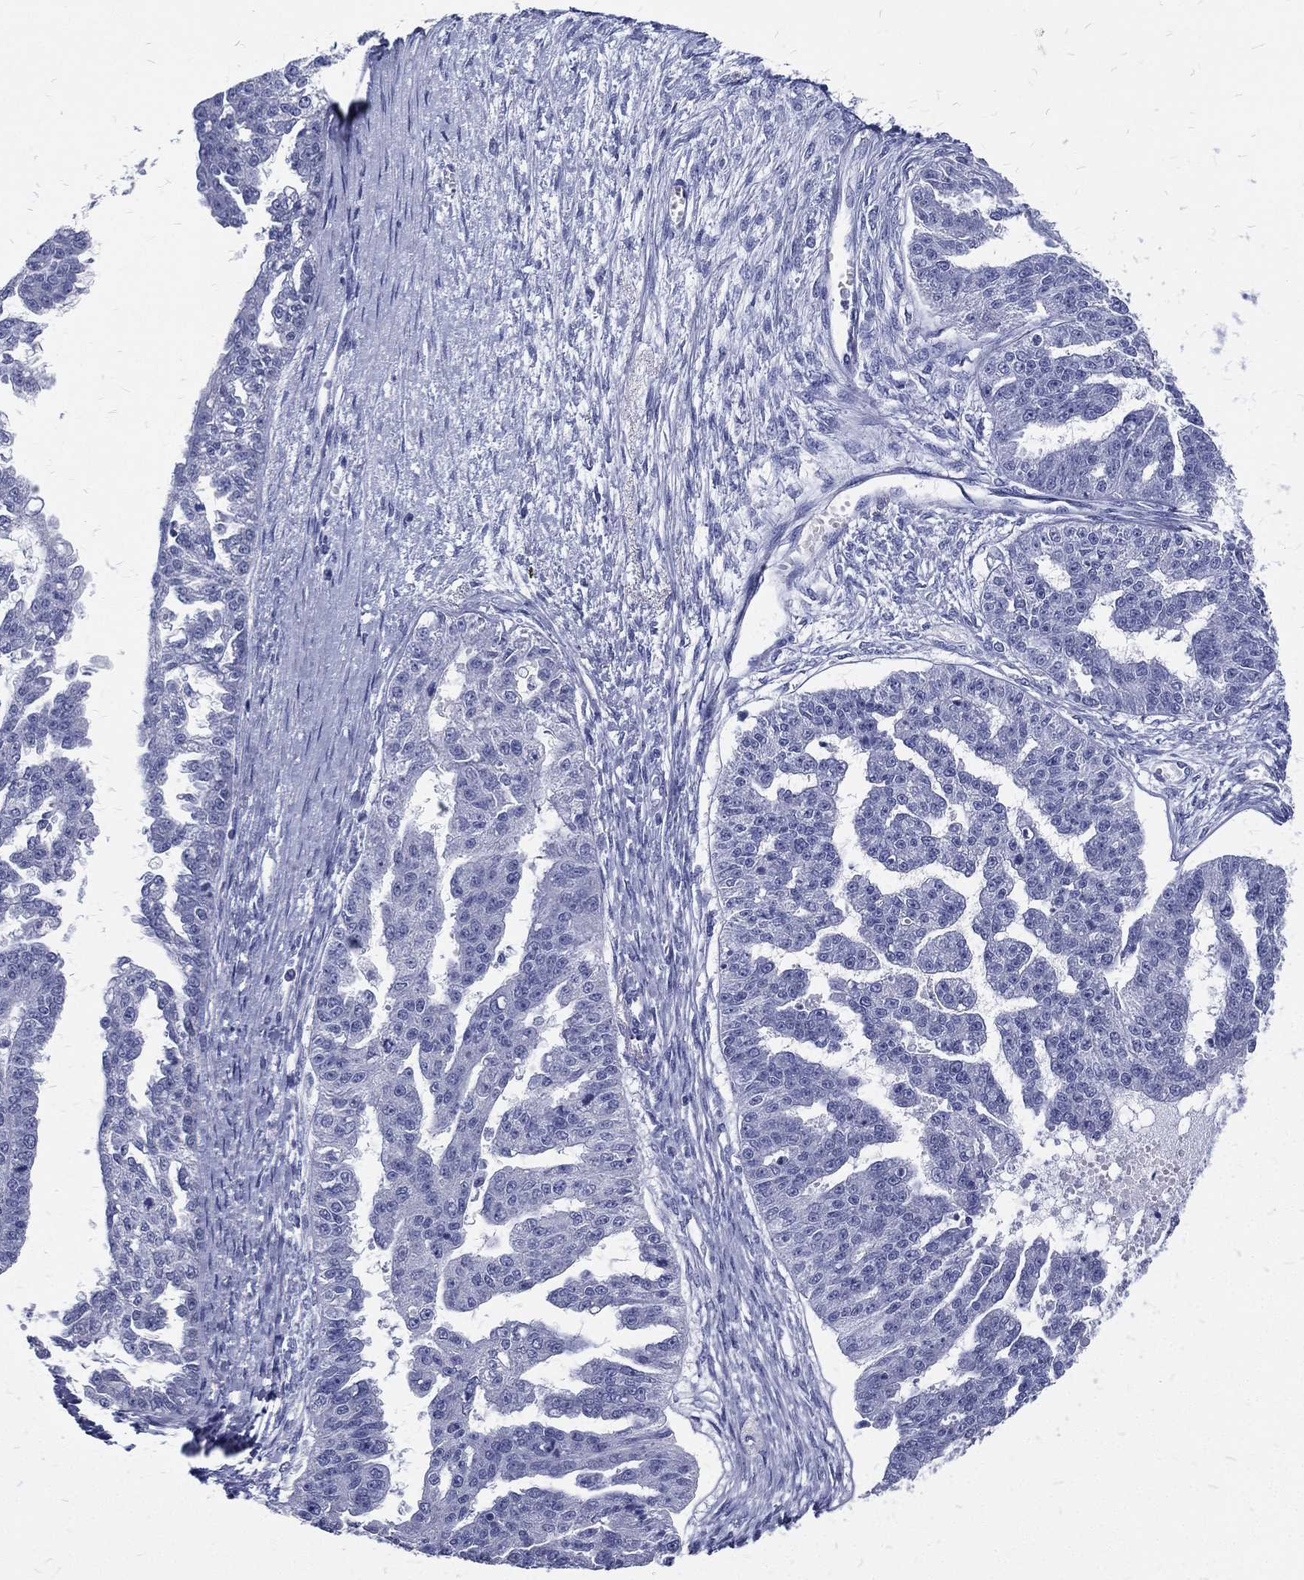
{"staining": {"intensity": "negative", "quantity": "none", "location": "none"}, "tissue": "ovarian cancer", "cell_type": "Tumor cells", "image_type": "cancer", "snomed": [{"axis": "morphology", "description": "Cystadenocarcinoma, serous, NOS"}, {"axis": "topography", "description": "Ovary"}], "caption": "High power microscopy micrograph of an IHC micrograph of ovarian serous cystadenocarcinoma, revealing no significant positivity in tumor cells.", "gene": "RSPH4A", "patient": {"sex": "female", "age": 58}}